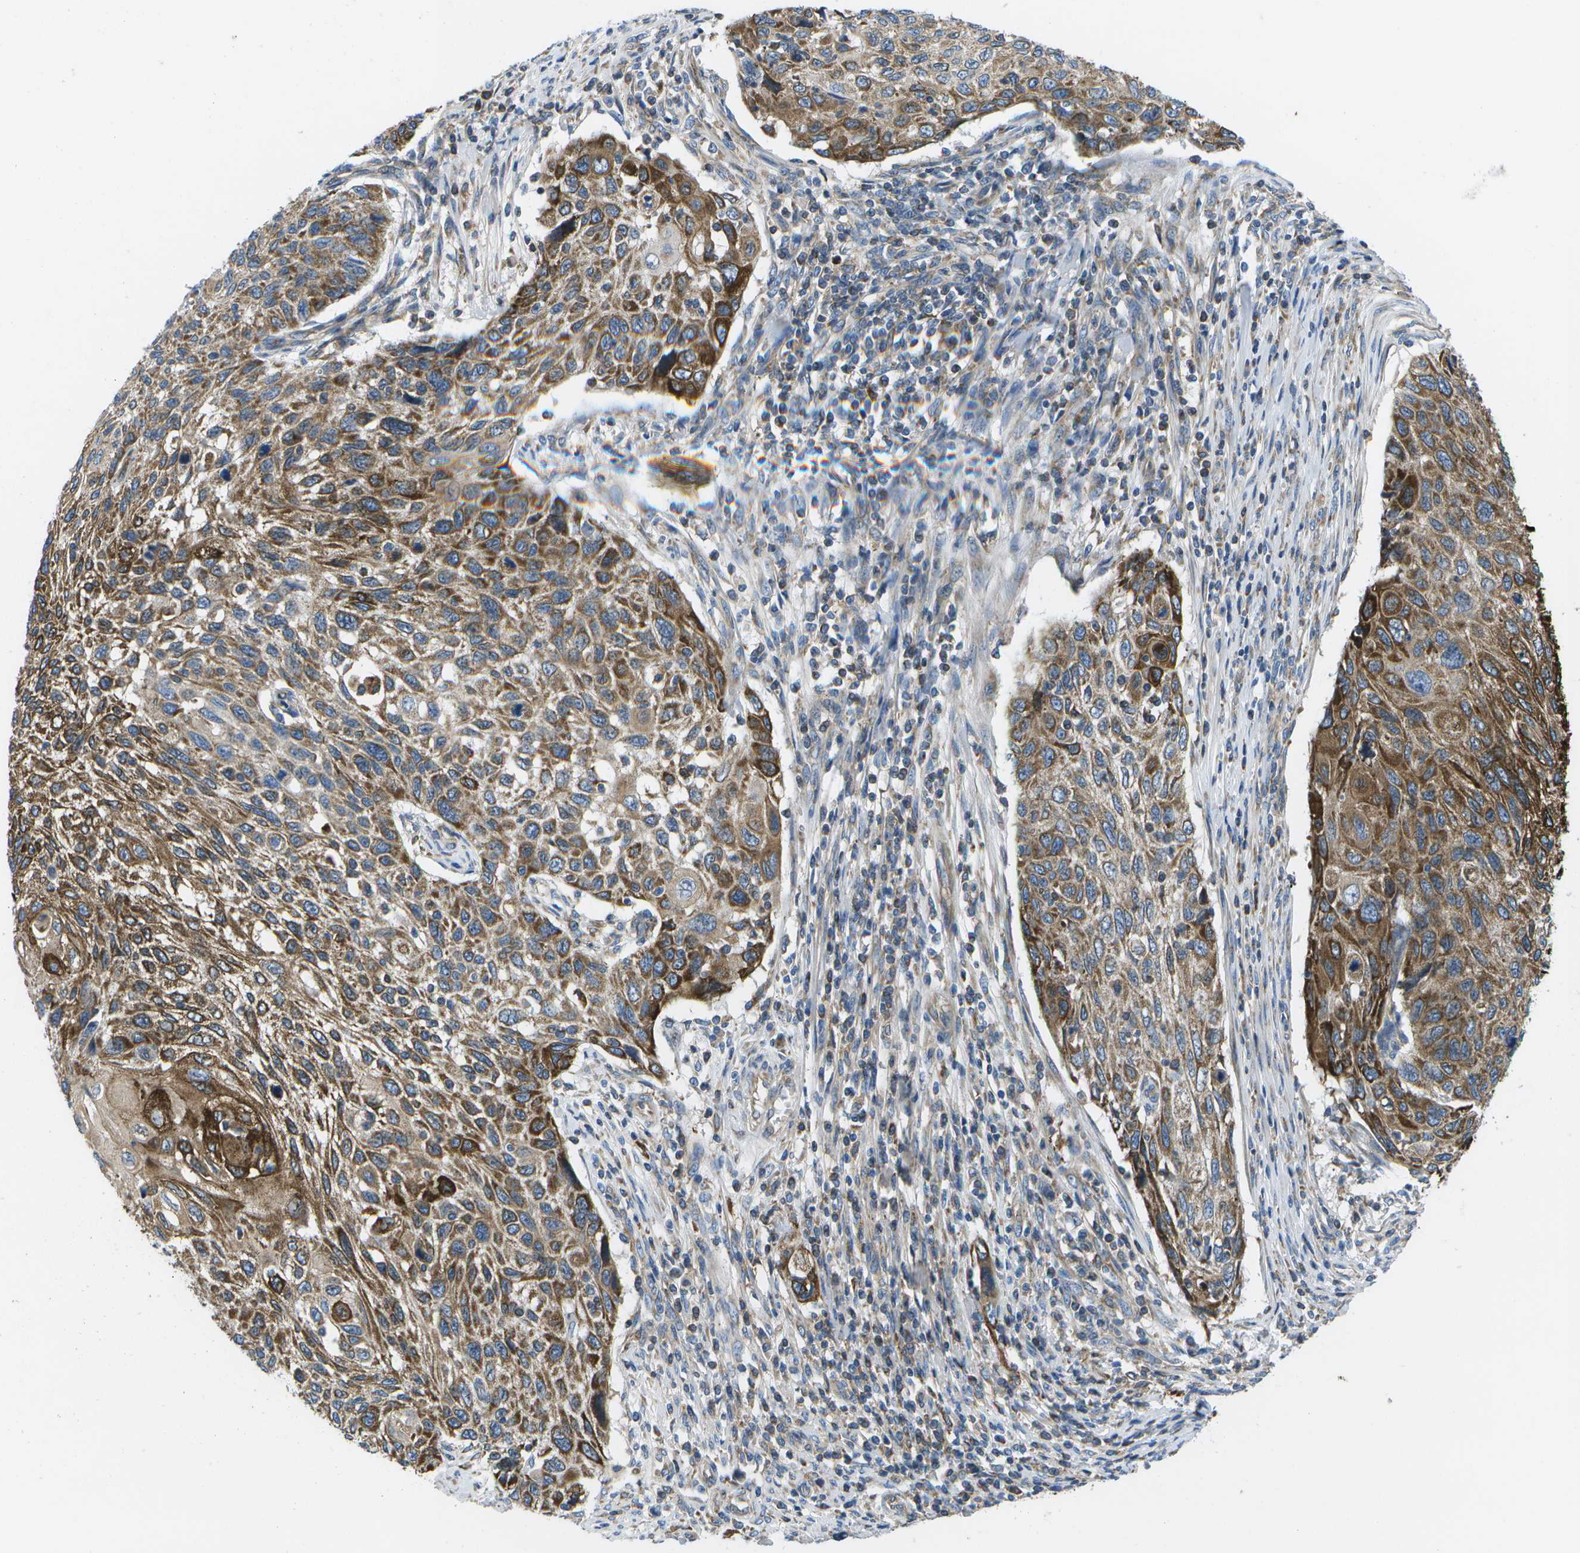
{"staining": {"intensity": "moderate", "quantity": ">75%", "location": "cytoplasmic/membranous"}, "tissue": "cervical cancer", "cell_type": "Tumor cells", "image_type": "cancer", "snomed": [{"axis": "morphology", "description": "Squamous cell carcinoma, NOS"}, {"axis": "topography", "description": "Cervix"}], "caption": "A brown stain highlights moderate cytoplasmic/membranous positivity of a protein in human squamous cell carcinoma (cervical) tumor cells.", "gene": "GDF5", "patient": {"sex": "female", "age": 70}}